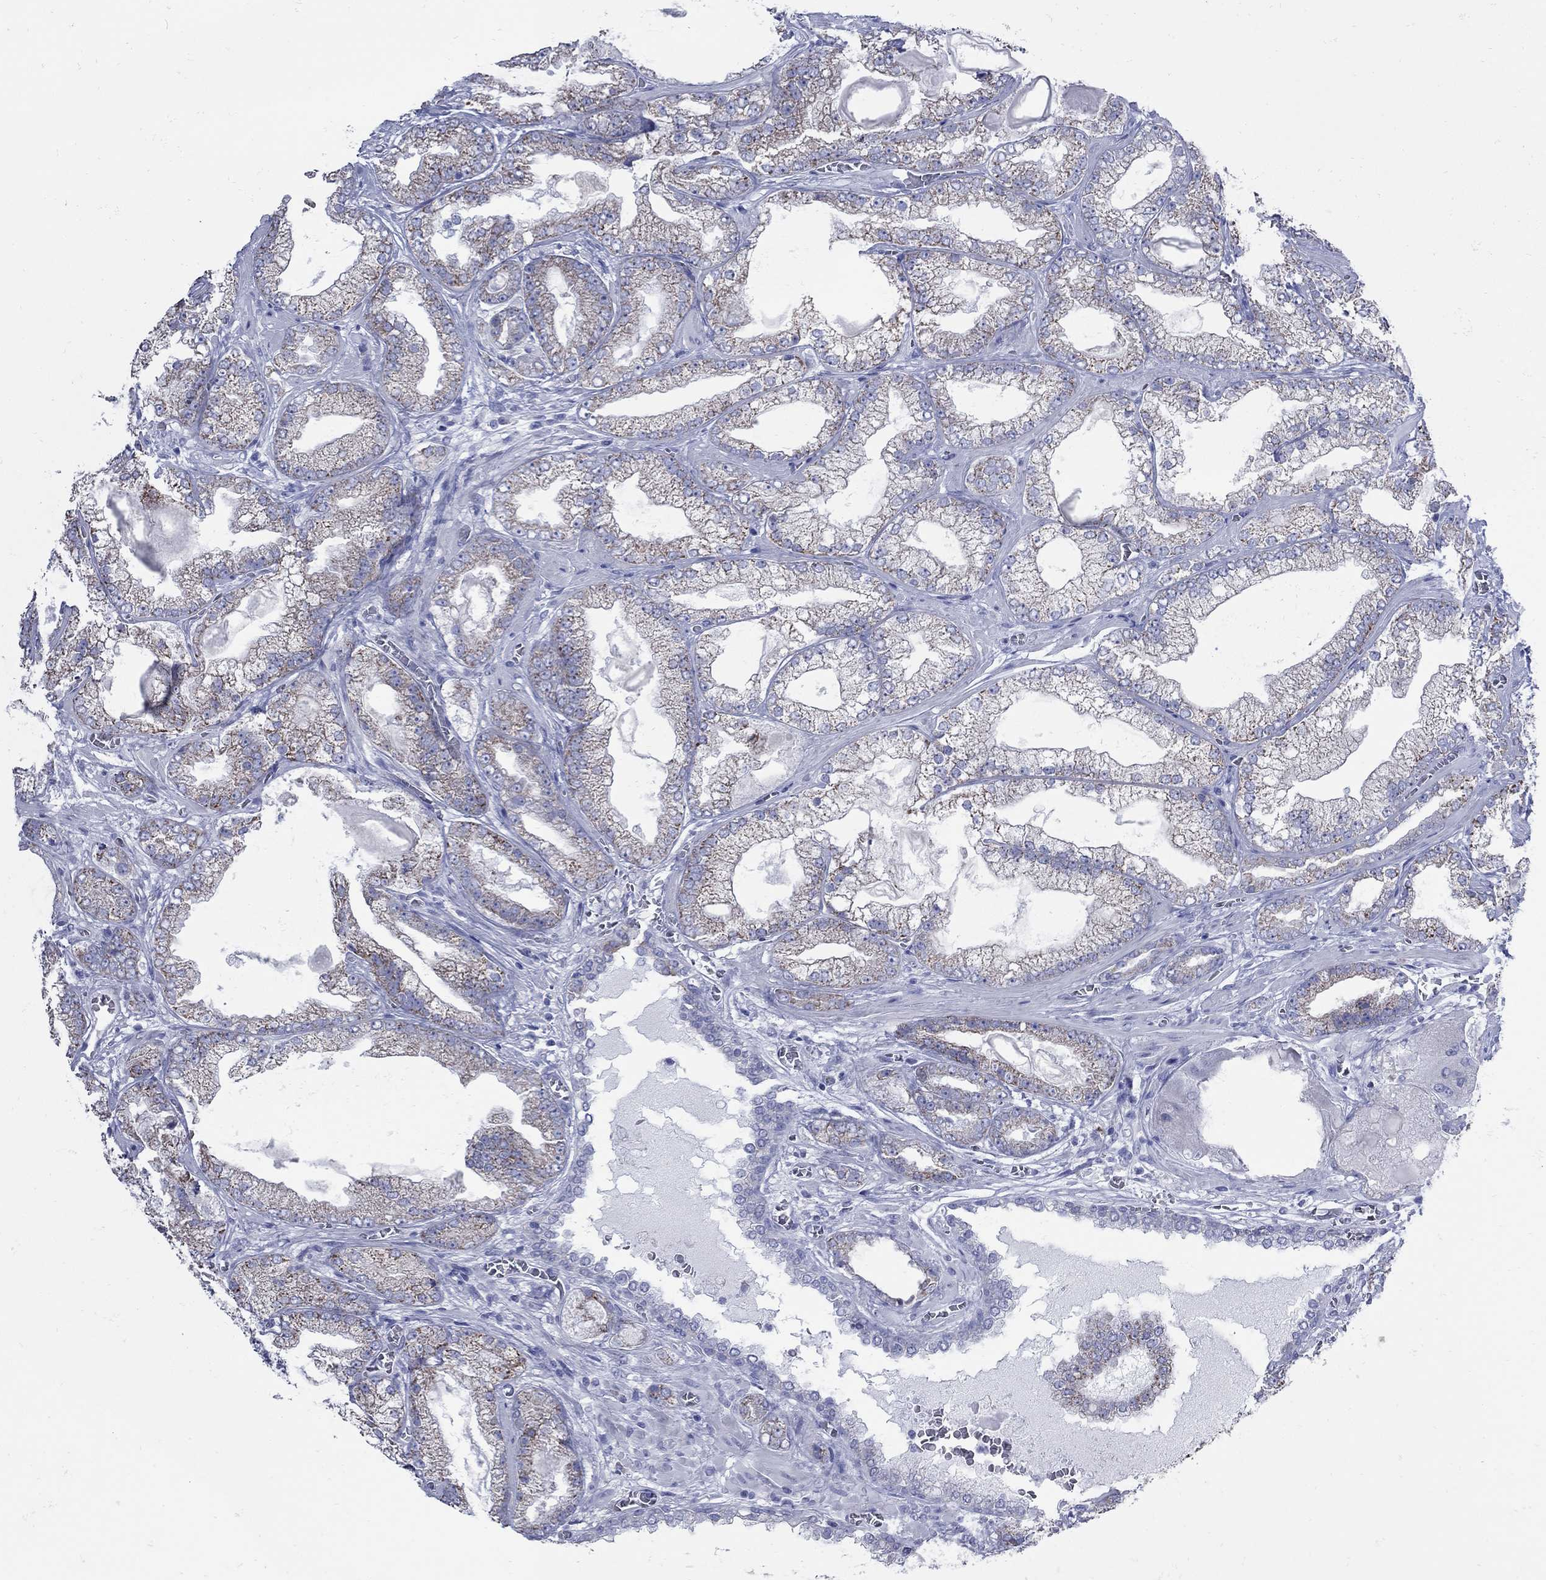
{"staining": {"intensity": "weak", "quantity": ">75%", "location": "cytoplasmic/membranous"}, "tissue": "prostate cancer", "cell_type": "Tumor cells", "image_type": "cancer", "snomed": [{"axis": "morphology", "description": "Adenocarcinoma, Low grade"}, {"axis": "topography", "description": "Prostate"}], "caption": "An image showing weak cytoplasmic/membranous expression in approximately >75% of tumor cells in prostate cancer, as visualized by brown immunohistochemical staining.", "gene": "PDZD3", "patient": {"sex": "male", "age": 57}}